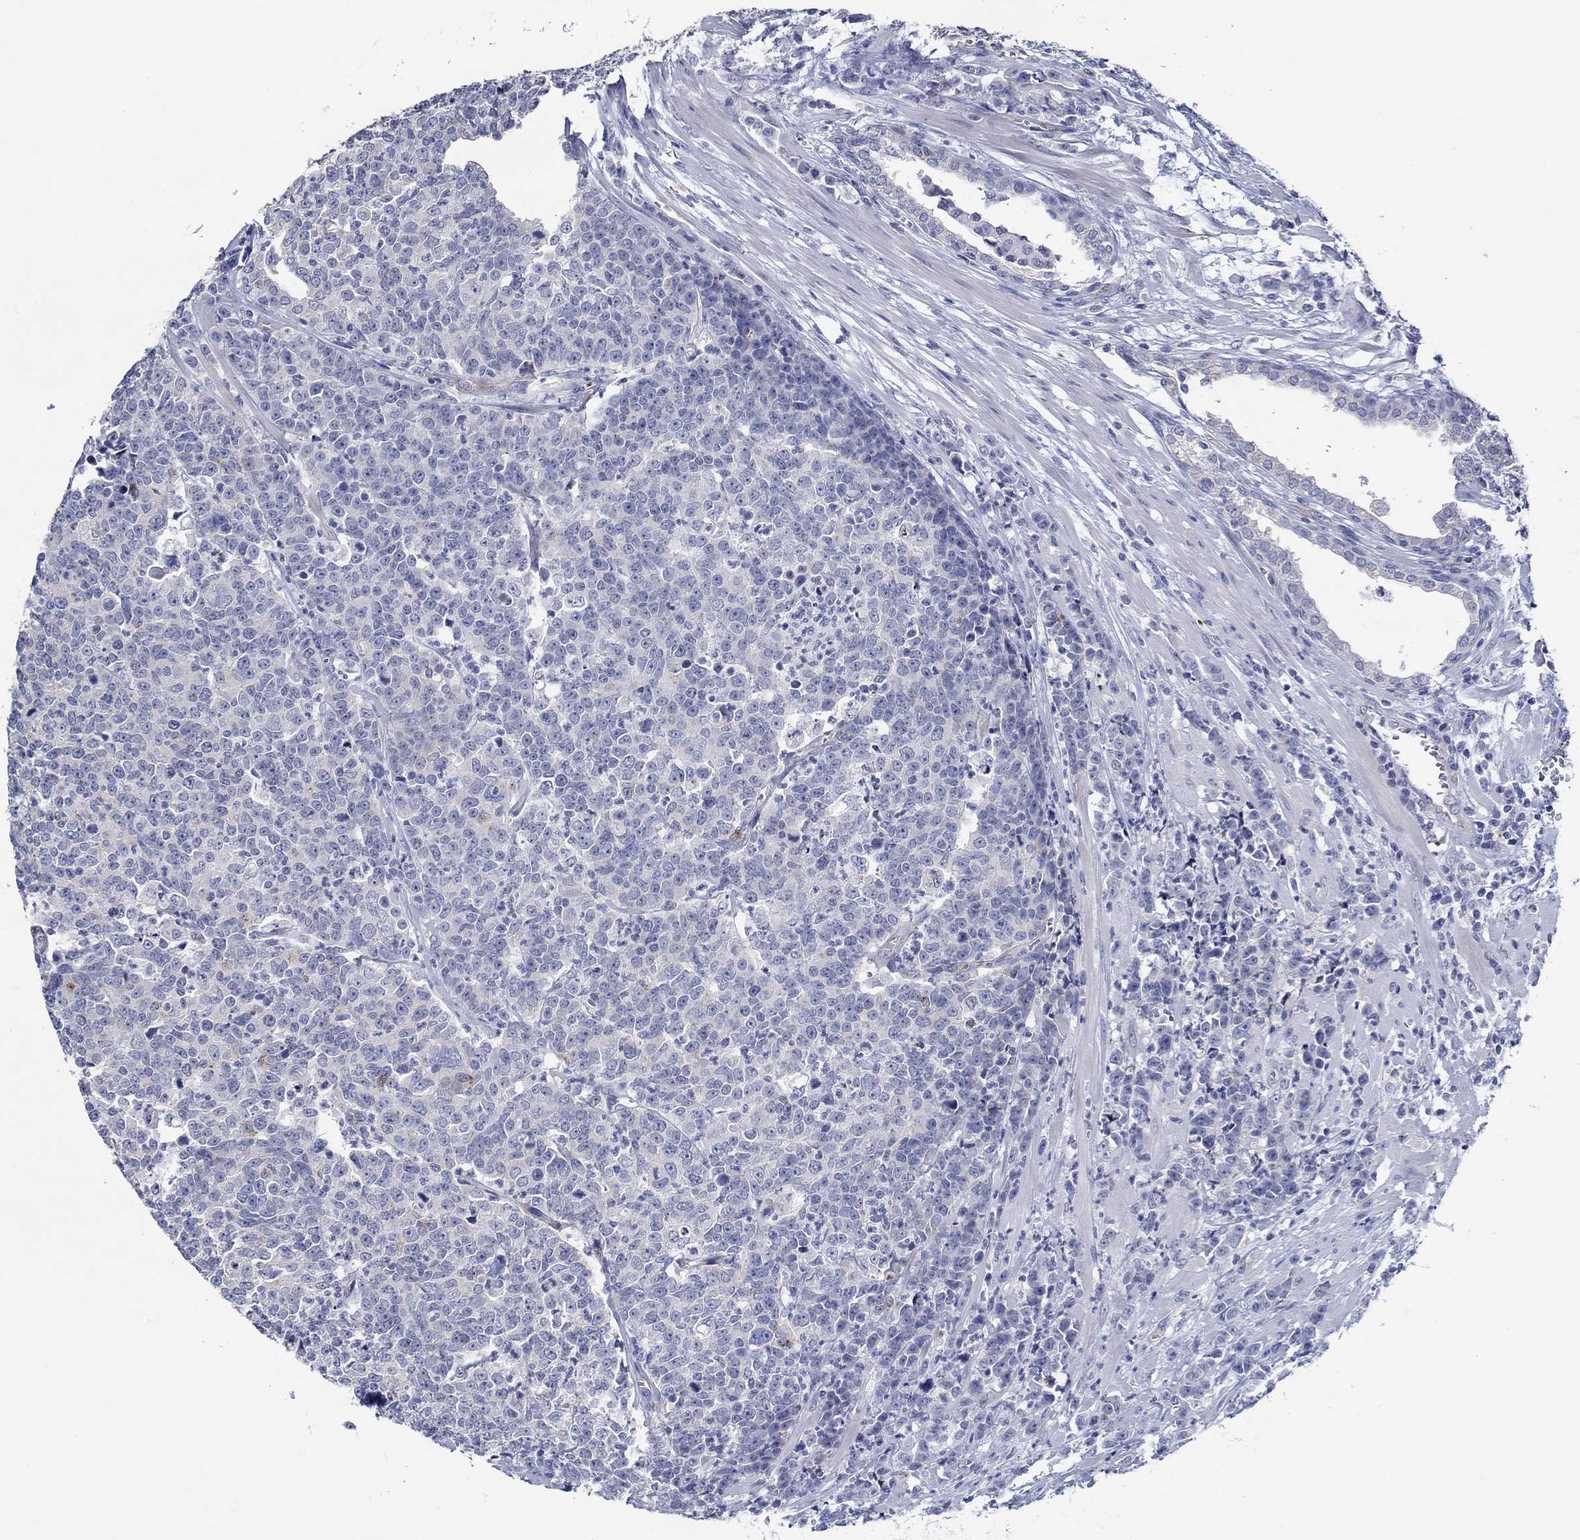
{"staining": {"intensity": "negative", "quantity": "none", "location": "none"}, "tissue": "prostate cancer", "cell_type": "Tumor cells", "image_type": "cancer", "snomed": [{"axis": "morphology", "description": "Adenocarcinoma, NOS"}, {"axis": "topography", "description": "Prostate"}], "caption": "Tumor cells are negative for protein expression in human prostate cancer (adenocarcinoma).", "gene": "GJA5", "patient": {"sex": "male", "age": 67}}